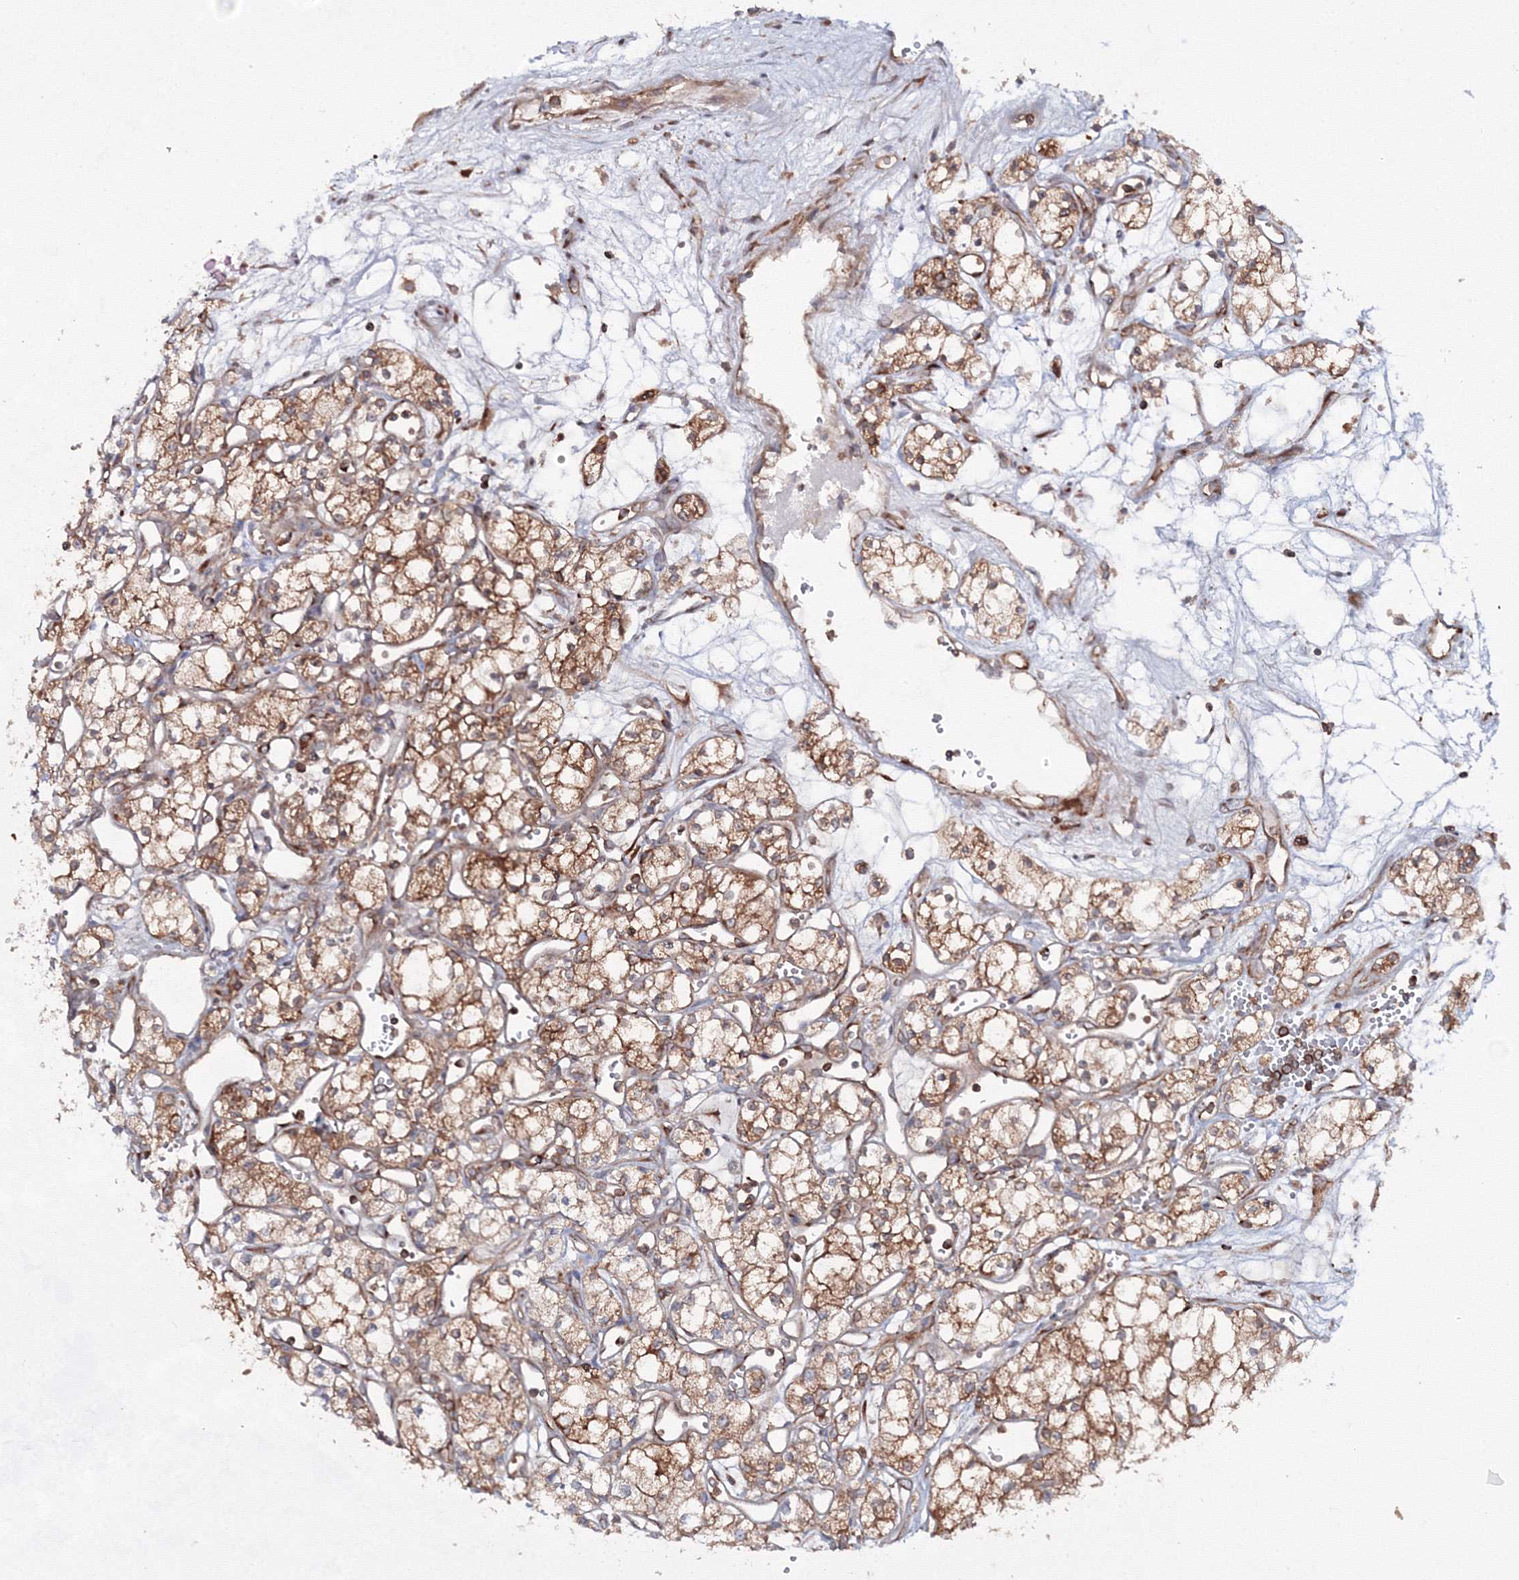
{"staining": {"intensity": "moderate", "quantity": ">75%", "location": "cytoplasmic/membranous"}, "tissue": "renal cancer", "cell_type": "Tumor cells", "image_type": "cancer", "snomed": [{"axis": "morphology", "description": "Adenocarcinoma, NOS"}, {"axis": "topography", "description": "Kidney"}], "caption": "IHC micrograph of renal cancer stained for a protein (brown), which demonstrates medium levels of moderate cytoplasmic/membranous staining in about >75% of tumor cells.", "gene": "HARS1", "patient": {"sex": "male", "age": 59}}